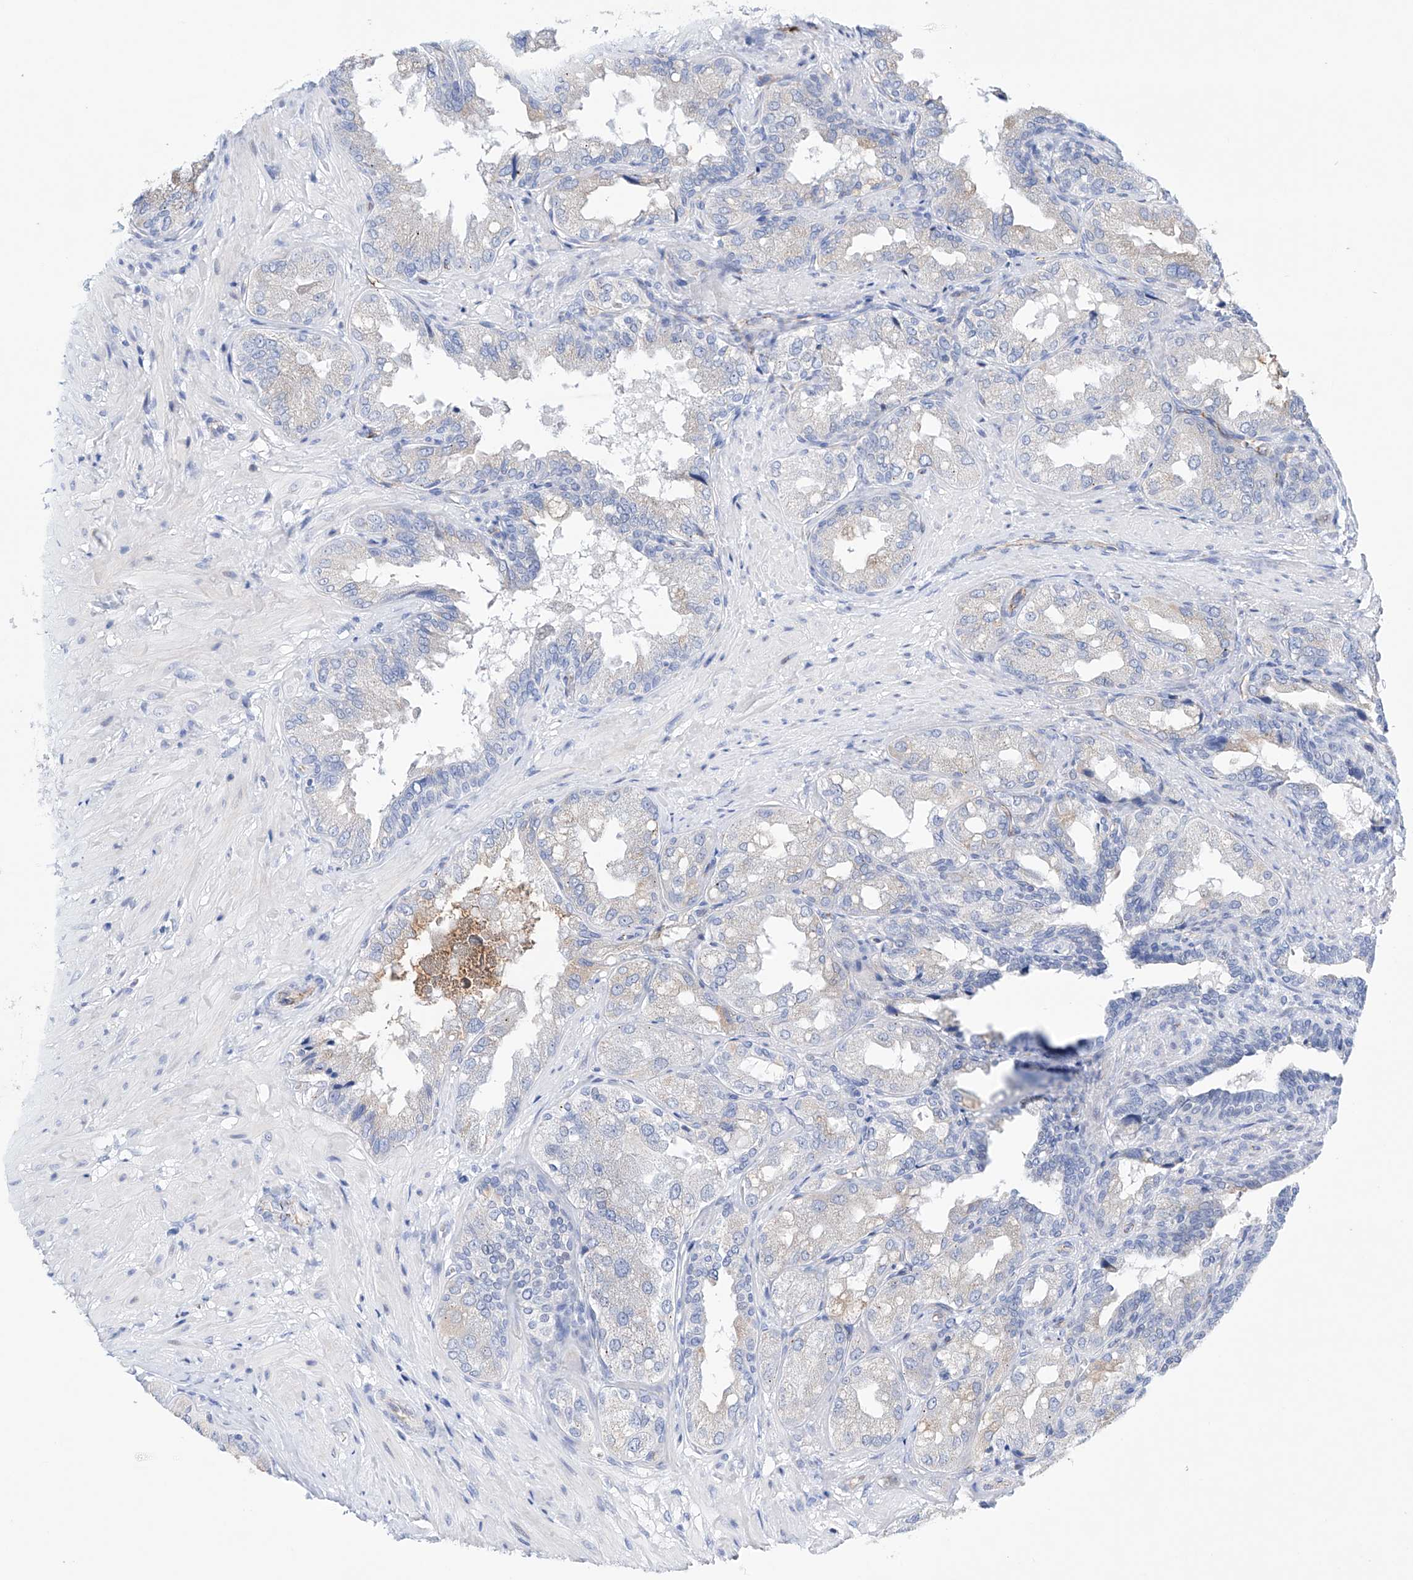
{"staining": {"intensity": "weak", "quantity": "<25%", "location": "cytoplasmic/membranous"}, "tissue": "seminal vesicle", "cell_type": "Glandular cells", "image_type": "normal", "snomed": [{"axis": "morphology", "description": "Normal tissue, NOS"}, {"axis": "topography", "description": "Seminal veicle"}, {"axis": "topography", "description": "Peripheral nerve tissue"}], "caption": "An IHC histopathology image of normal seminal vesicle is shown. There is no staining in glandular cells of seminal vesicle.", "gene": "ETV7", "patient": {"sex": "male", "age": 63}}